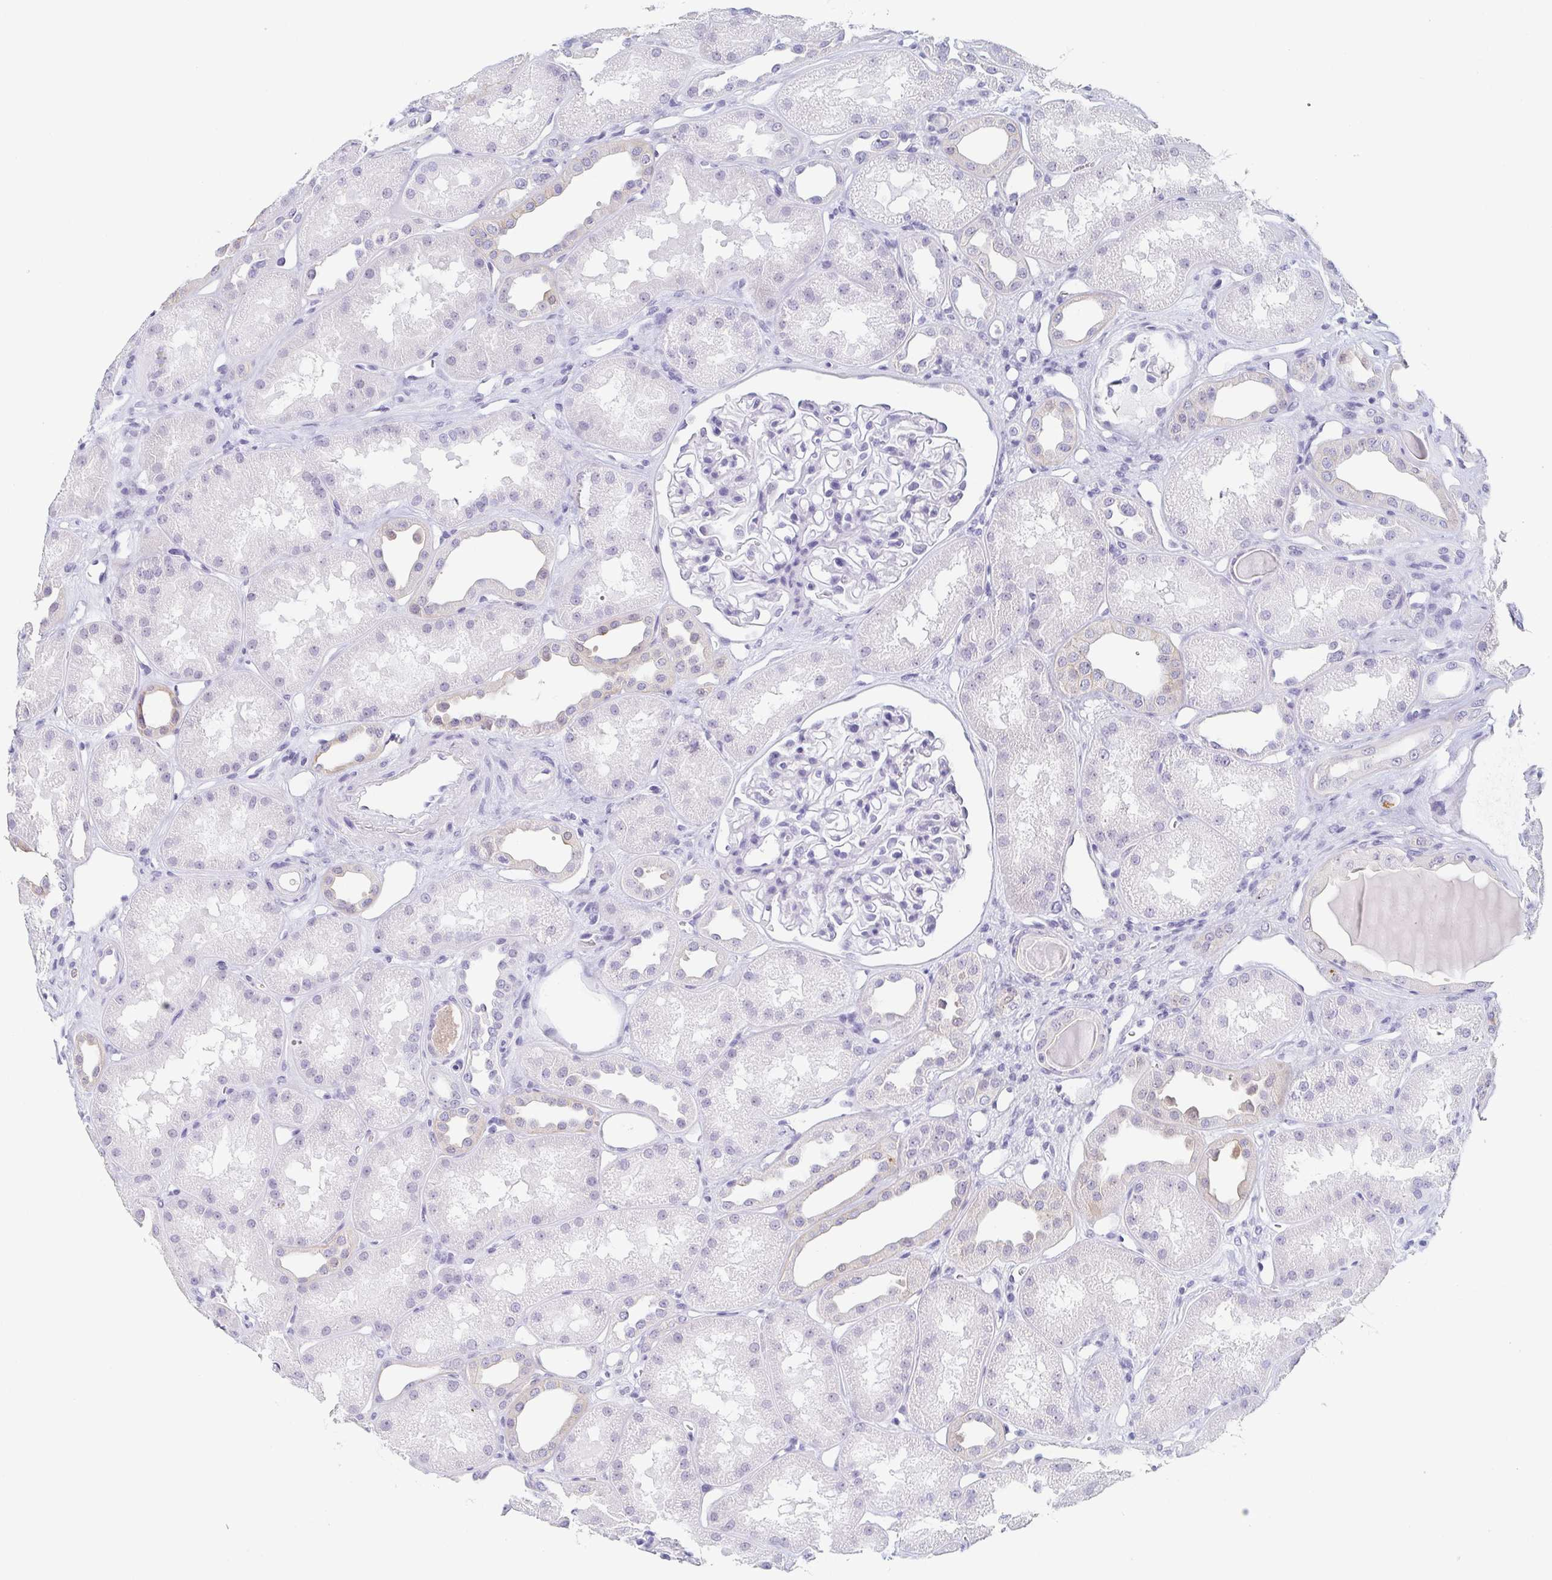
{"staining": {"intensity": "negative", "quantity": "none", "location": "none"}, "tissue": "kidney", "cell_type": "Cells in glomeruli", "image_type": "normal", "snomed": [{"axis": "morphology", "description": "Normal tissue, NOS"}, {"axis": "topography", "description": "Kidney"}], "caption": "The photomicrograph demonstrates no significant positivity in cells in glomeruli of kidney.", "gene": "REG4", "patient": {"sex": "male", "age": 61}}